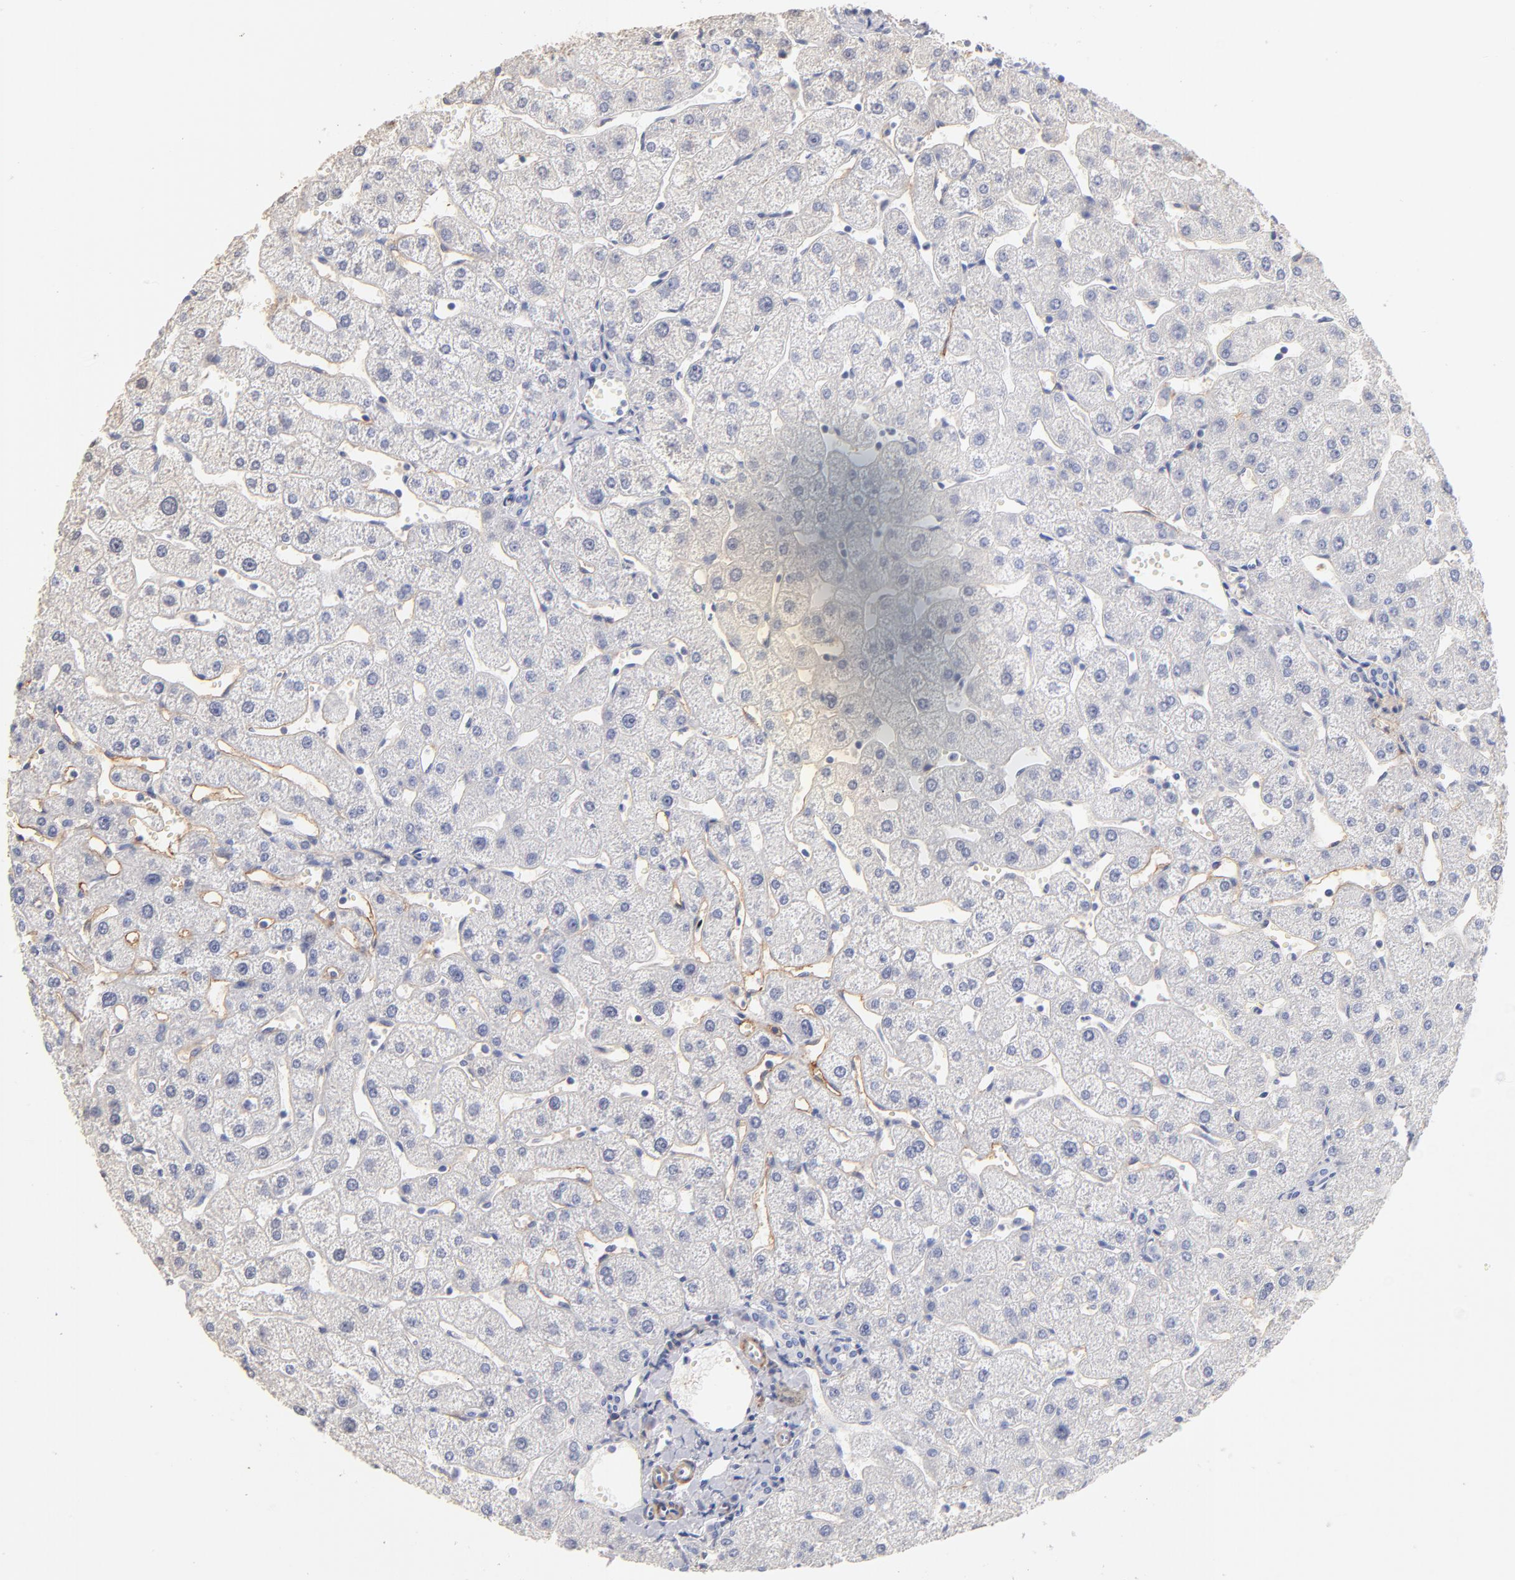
{"staining": {"intensity": "negative", "quantity": "none", "location": "none"}, "tissue": "liver", "cell_type": "Cholangiocytes", "image_type": "normal", "snomed": [{"axis": "morphology", "description": "Normal tissue, NOS"}, {"axis": "topography", "description": "Liver"}], "caption": "Liver was stained to show a protein in brown. There is no significant staining in cholangiocytes. (Immunohistochemistry, brightfield microscopy, high magnification).", "gene": "ITGA8", "patient": {"sex": "male", "age": 67}}